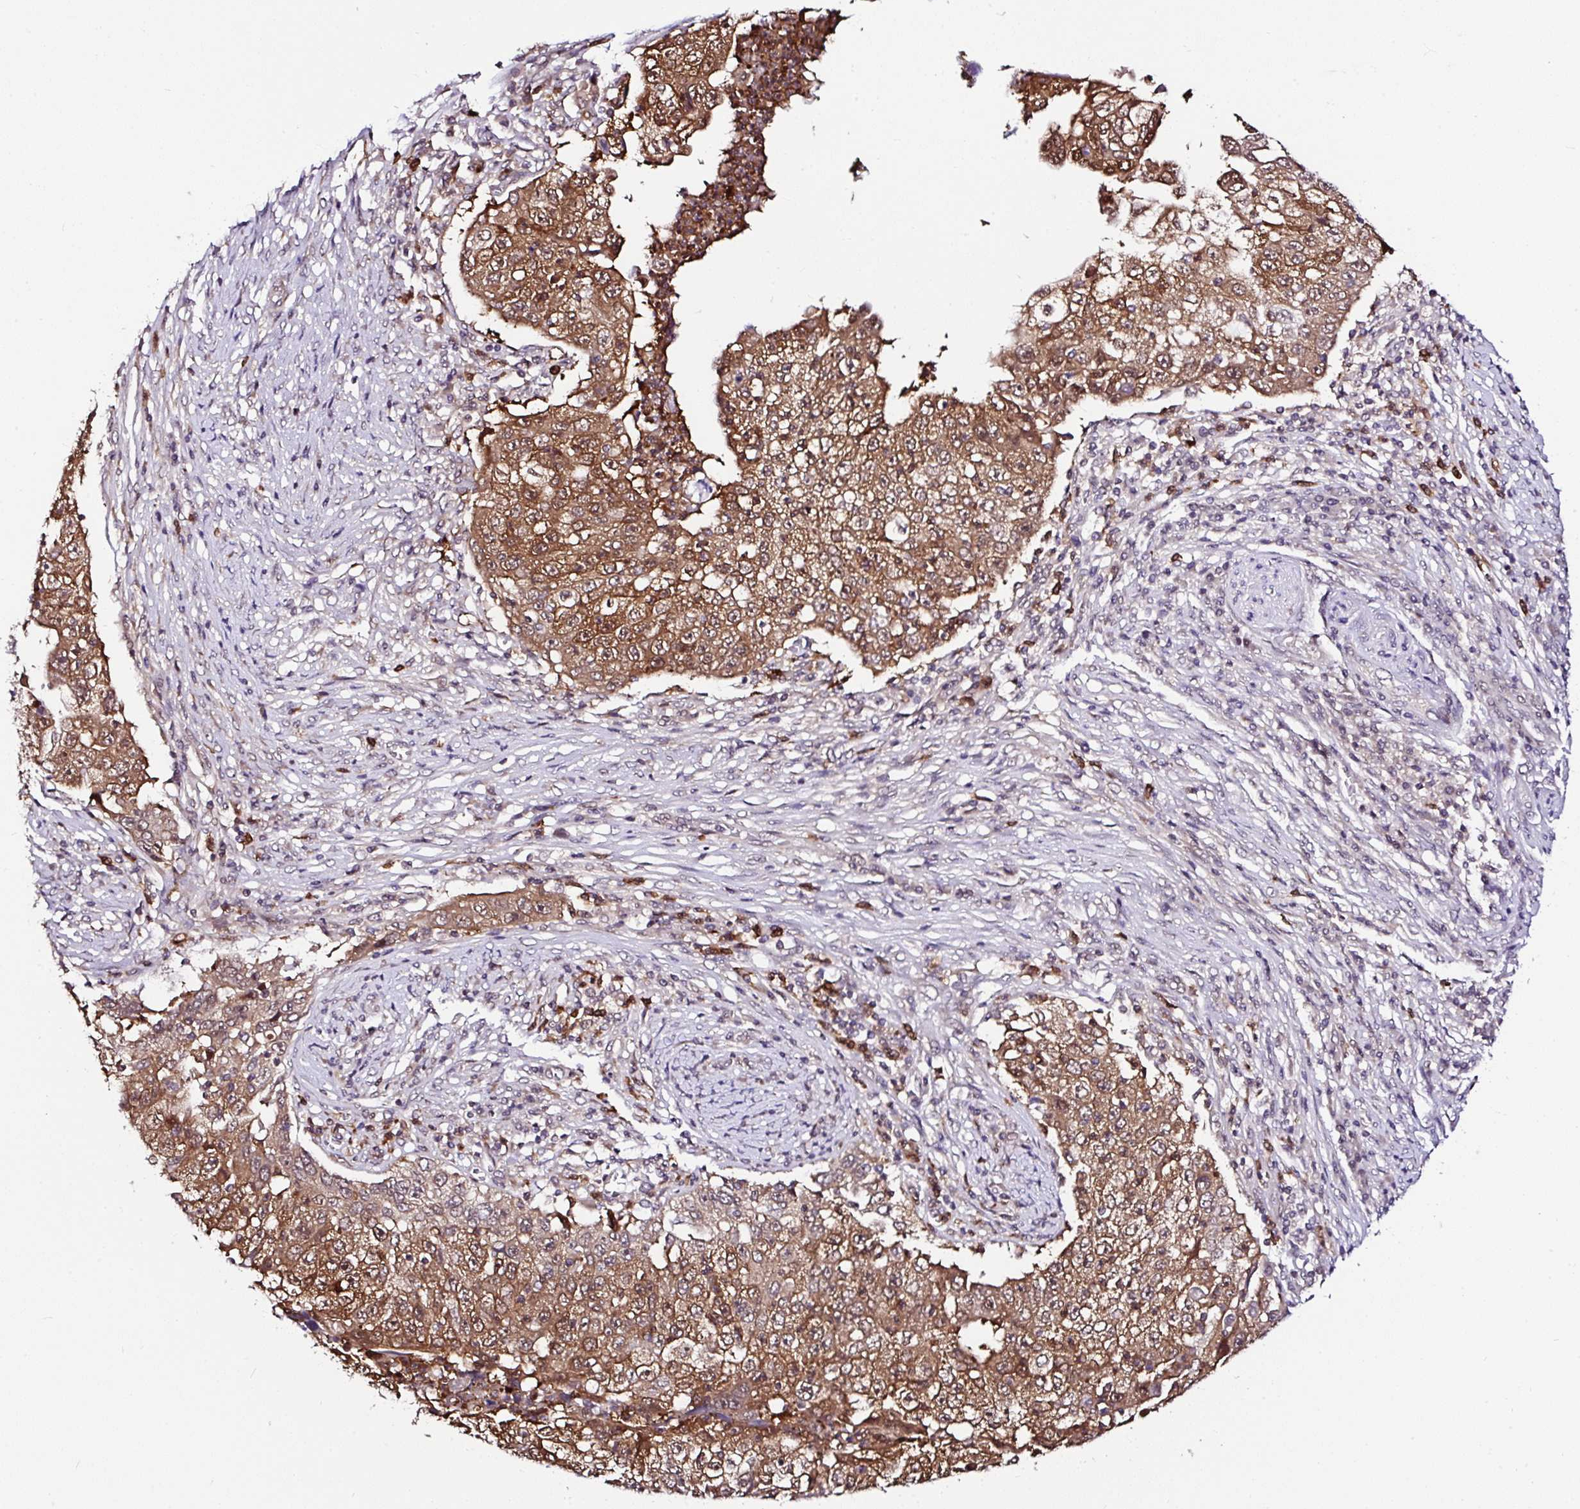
{"staining": {"intensity": "moderate", "quantity": ">75%", "location": "cytoplasmic/membranous"}, "tissue": "lung cancer", "cell_type": "Tumor cells", "image_type": "cancer", "snomed": [{"axis": "morphology", "description": "Squamous cell carcinoma, NOS"}, {"axis": "topography", "description": "Lung"}], "caption": "Lung squamous cell carcinoma stained with a brown dye exhibits moderate cytoplasmic/membranous positive staining in about >75% of tumor cells.", "gene": "PIN4", "patient": {"sex": "male", "age": 64}}